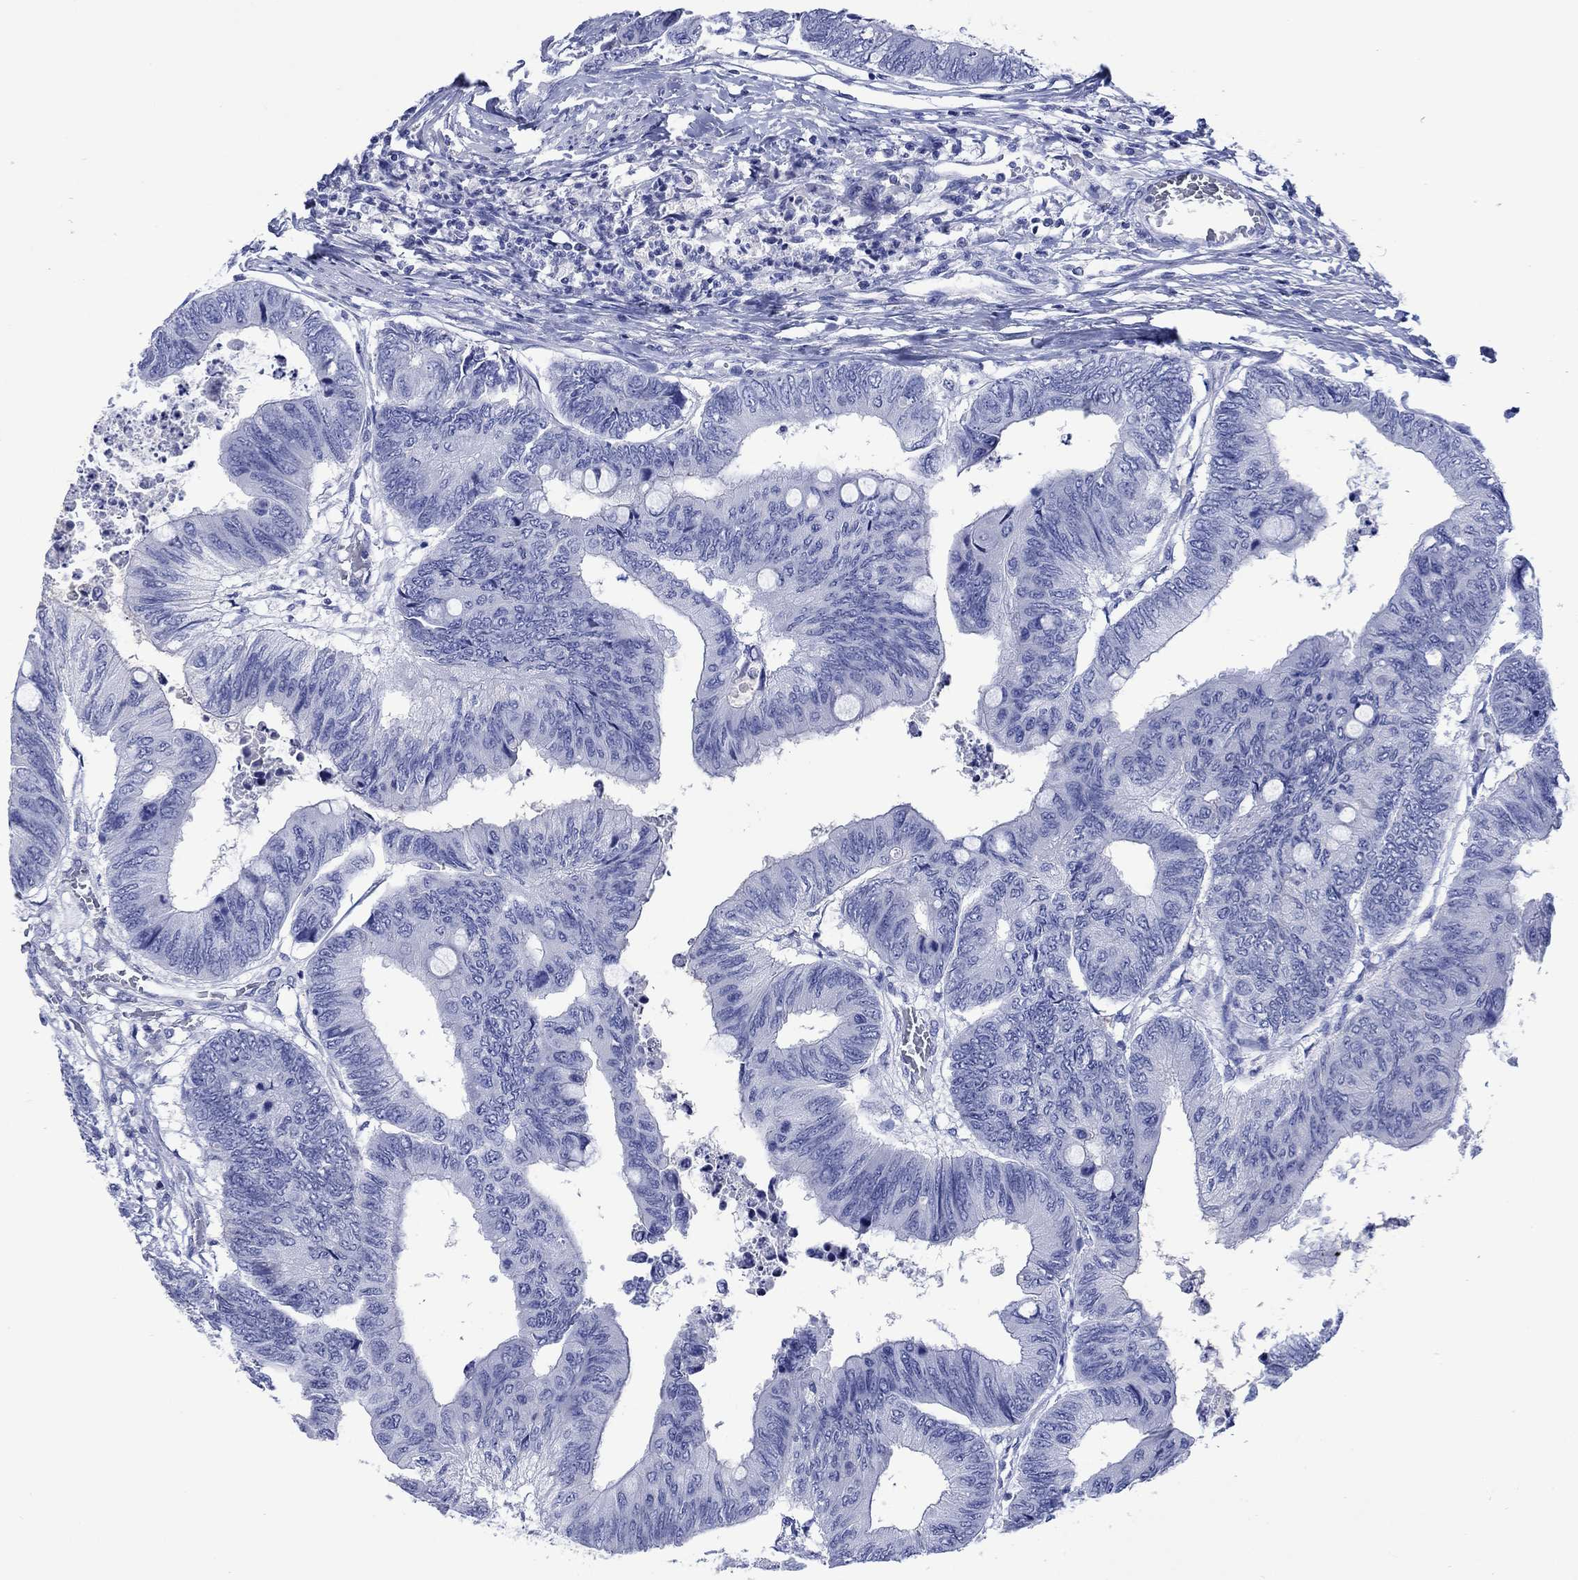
{"staining": {"intensity": "negative", "quantity": "none", "location": "none"}, "tissue": "colorectal cancer", "cell_type": "Tumor cells", "image_type": "cancer", "snomed": [{"axis": "morphology", "description": "Normal tissue, NOS"}, {"axis": "morphology", "description": "Adenocarcinoma, NOS"}, {"axis": "topography", "description": "Rectum"}, {"axis": "topography", "description": "Peripheral nerve tissue"}], "caption": "This micrograph is of colorectal cancer (adenocarcinoma) stained with immunohistochemistry (IHC) to label a protein in brown with the nuclei are counter-stained blue. There is no expression in tumor cells. The staining is performed using DAB brown chromogen with nuclei counter-stained in using hematoxylin.", "gene": "CACNG3", "patient": {"sex": "male", "age": 92}}